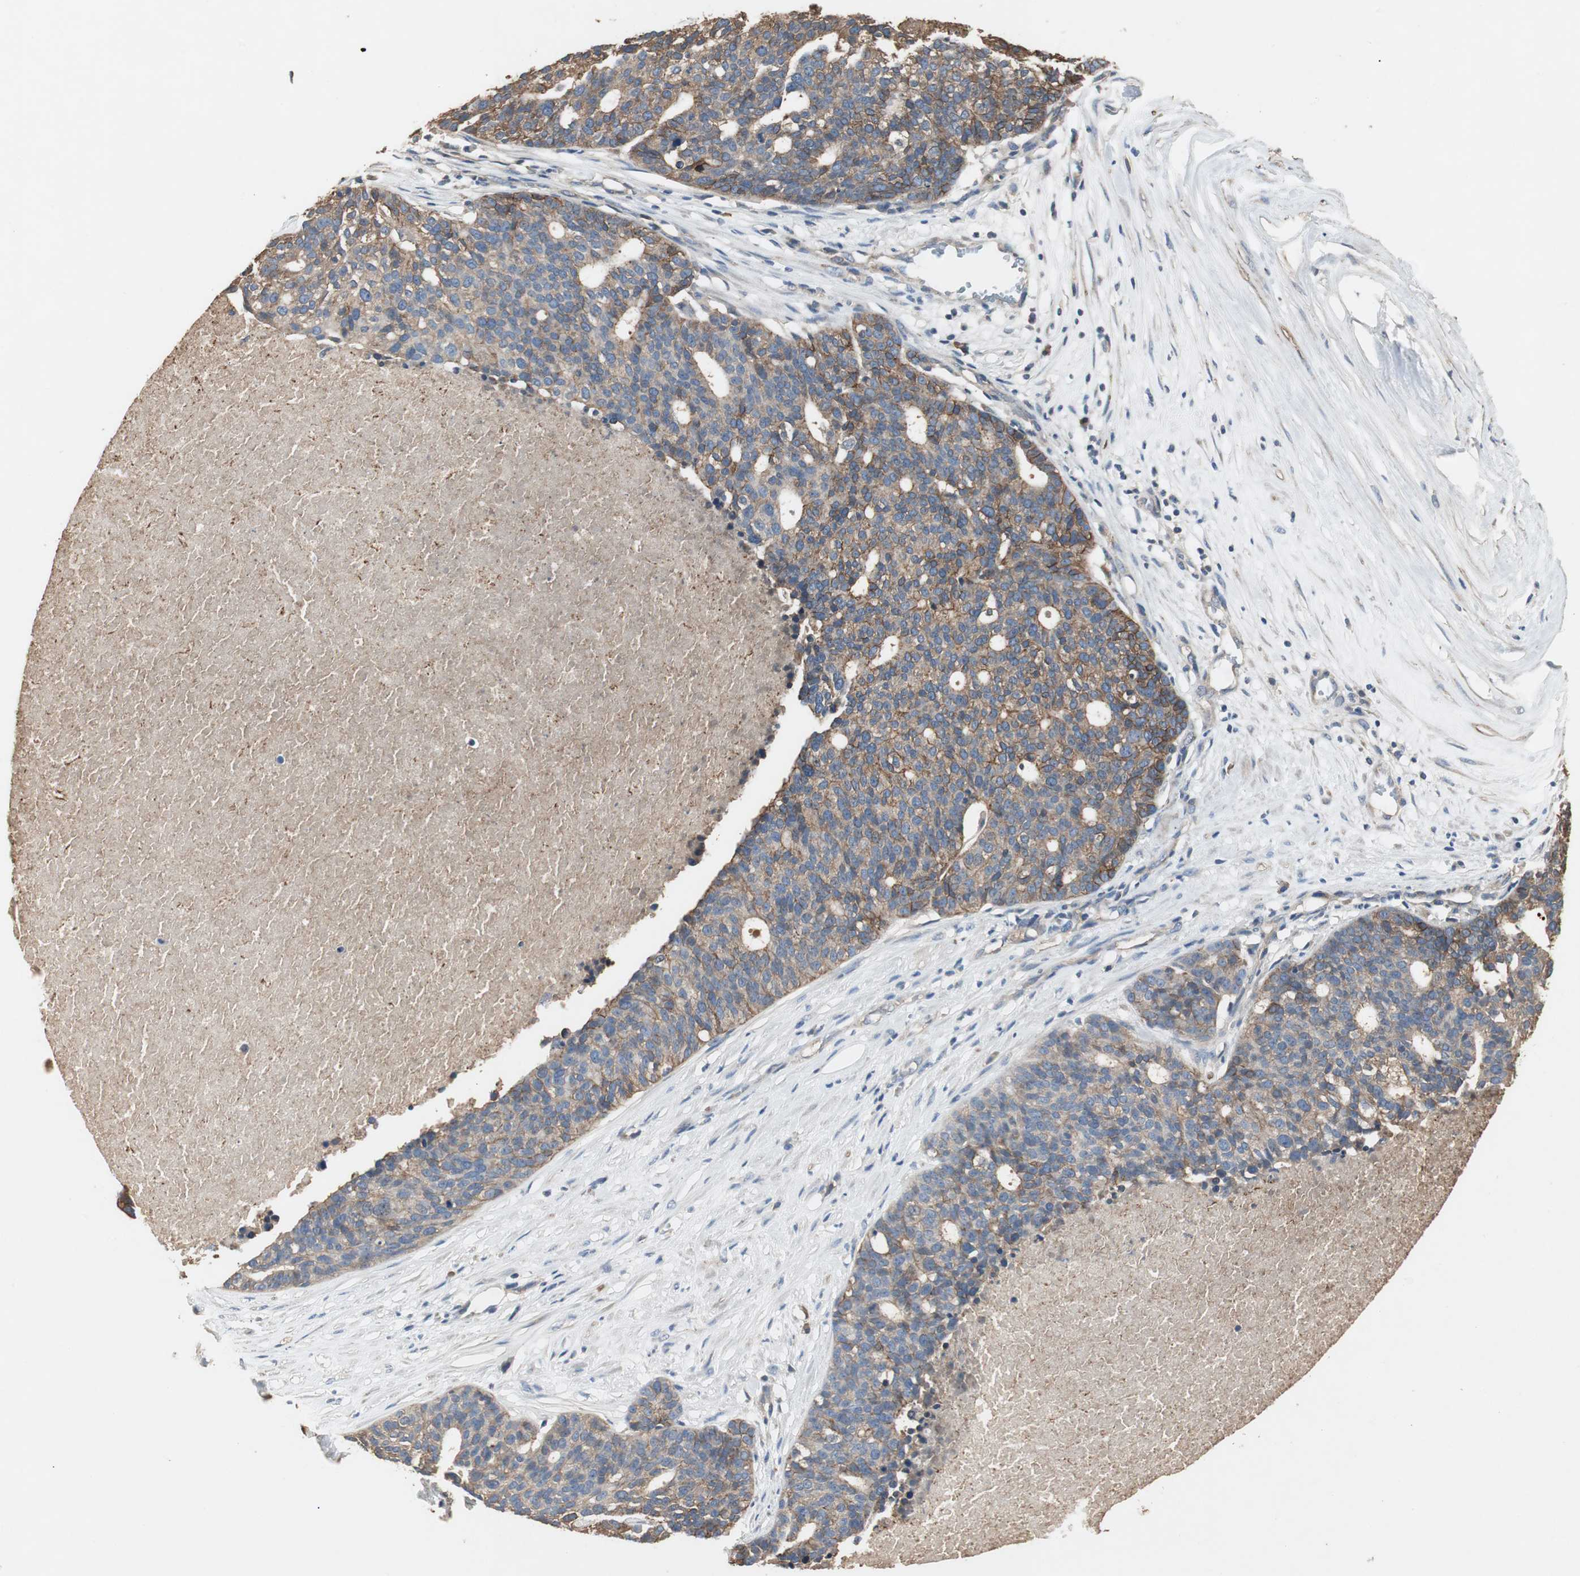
{"staining": {"intensity": "moderate", "quantity": "25%-75%", "location": "cytoplasmic/membranous"}, "tissue": "ovarian cancer", "cell_type": "Tumor cells", "image_type": "cancer", "snomed": [{"axis": "morphology", "description": "Cystadenocarcinoma, serous, NOS"}, {"axis": "topography", "description": "Ovary"}], "caption": "About 25%-75% of tumor cells in ovarian cancer (serous cystadenocarcinoma) exhibit moderate cytoplasmic/membranous protein expression as visualized by brown immunohistochemical staining.", "gene": "TNFRSF14", "patient": {"sex": "female", "age": 59}}